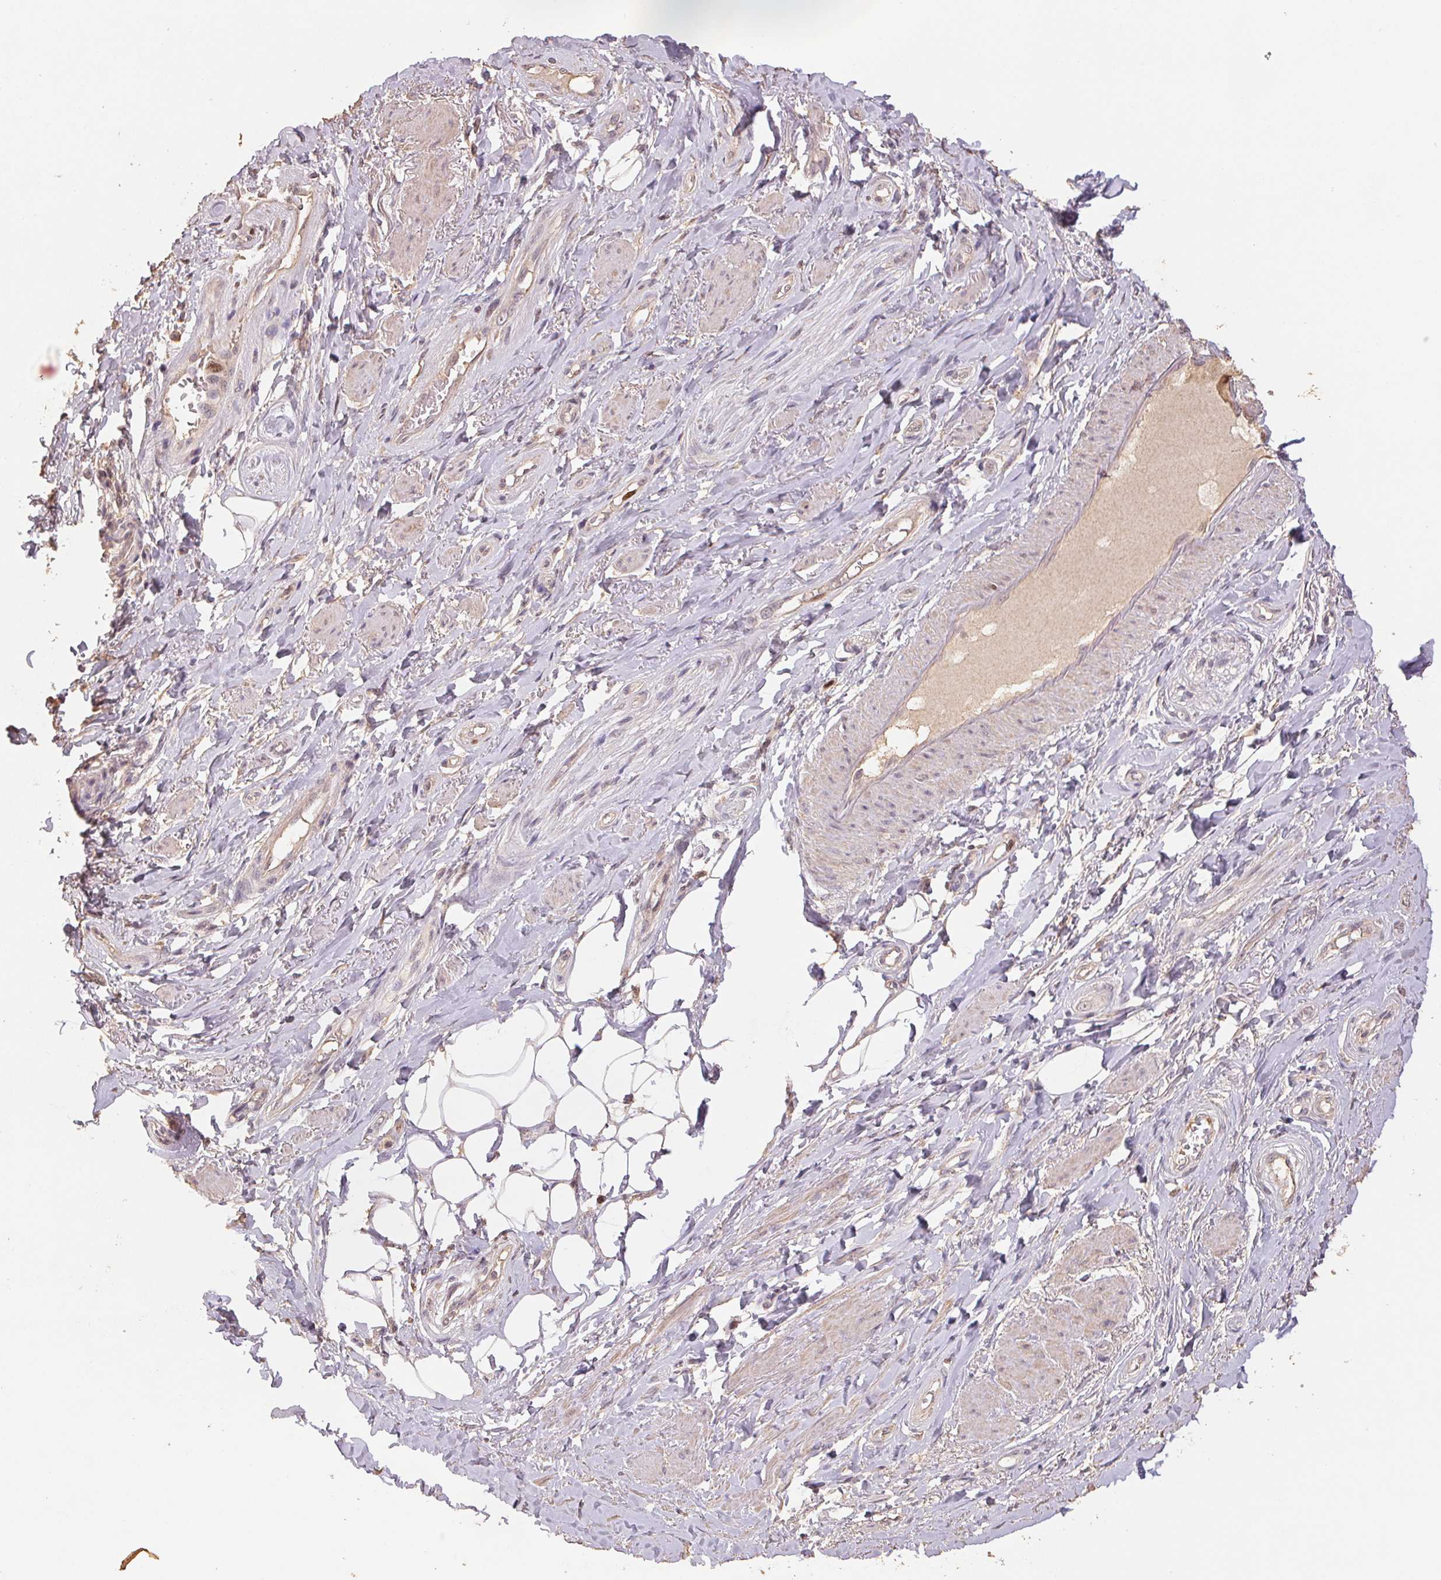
{"staining": {"intensity": "negative", "quantity": "none", "location": "none"}, "tissue": "adipose tissue", "cell_type": "Adipocytes", "image_type": "normal", "snomed": [{"axis": "morphology", "description": "Normal tissue, NOS"}, {"axis": "topography", "description": "Anal"}, {"axis": "topography", "description": "Peripheral nerve tissue"}], "caption": "Immunohistochemical staining of benign adipose tissue shows no significant staining in adipocytes.", "gene": "CENPF", "patient": {"sex": "male", "age": 53}}